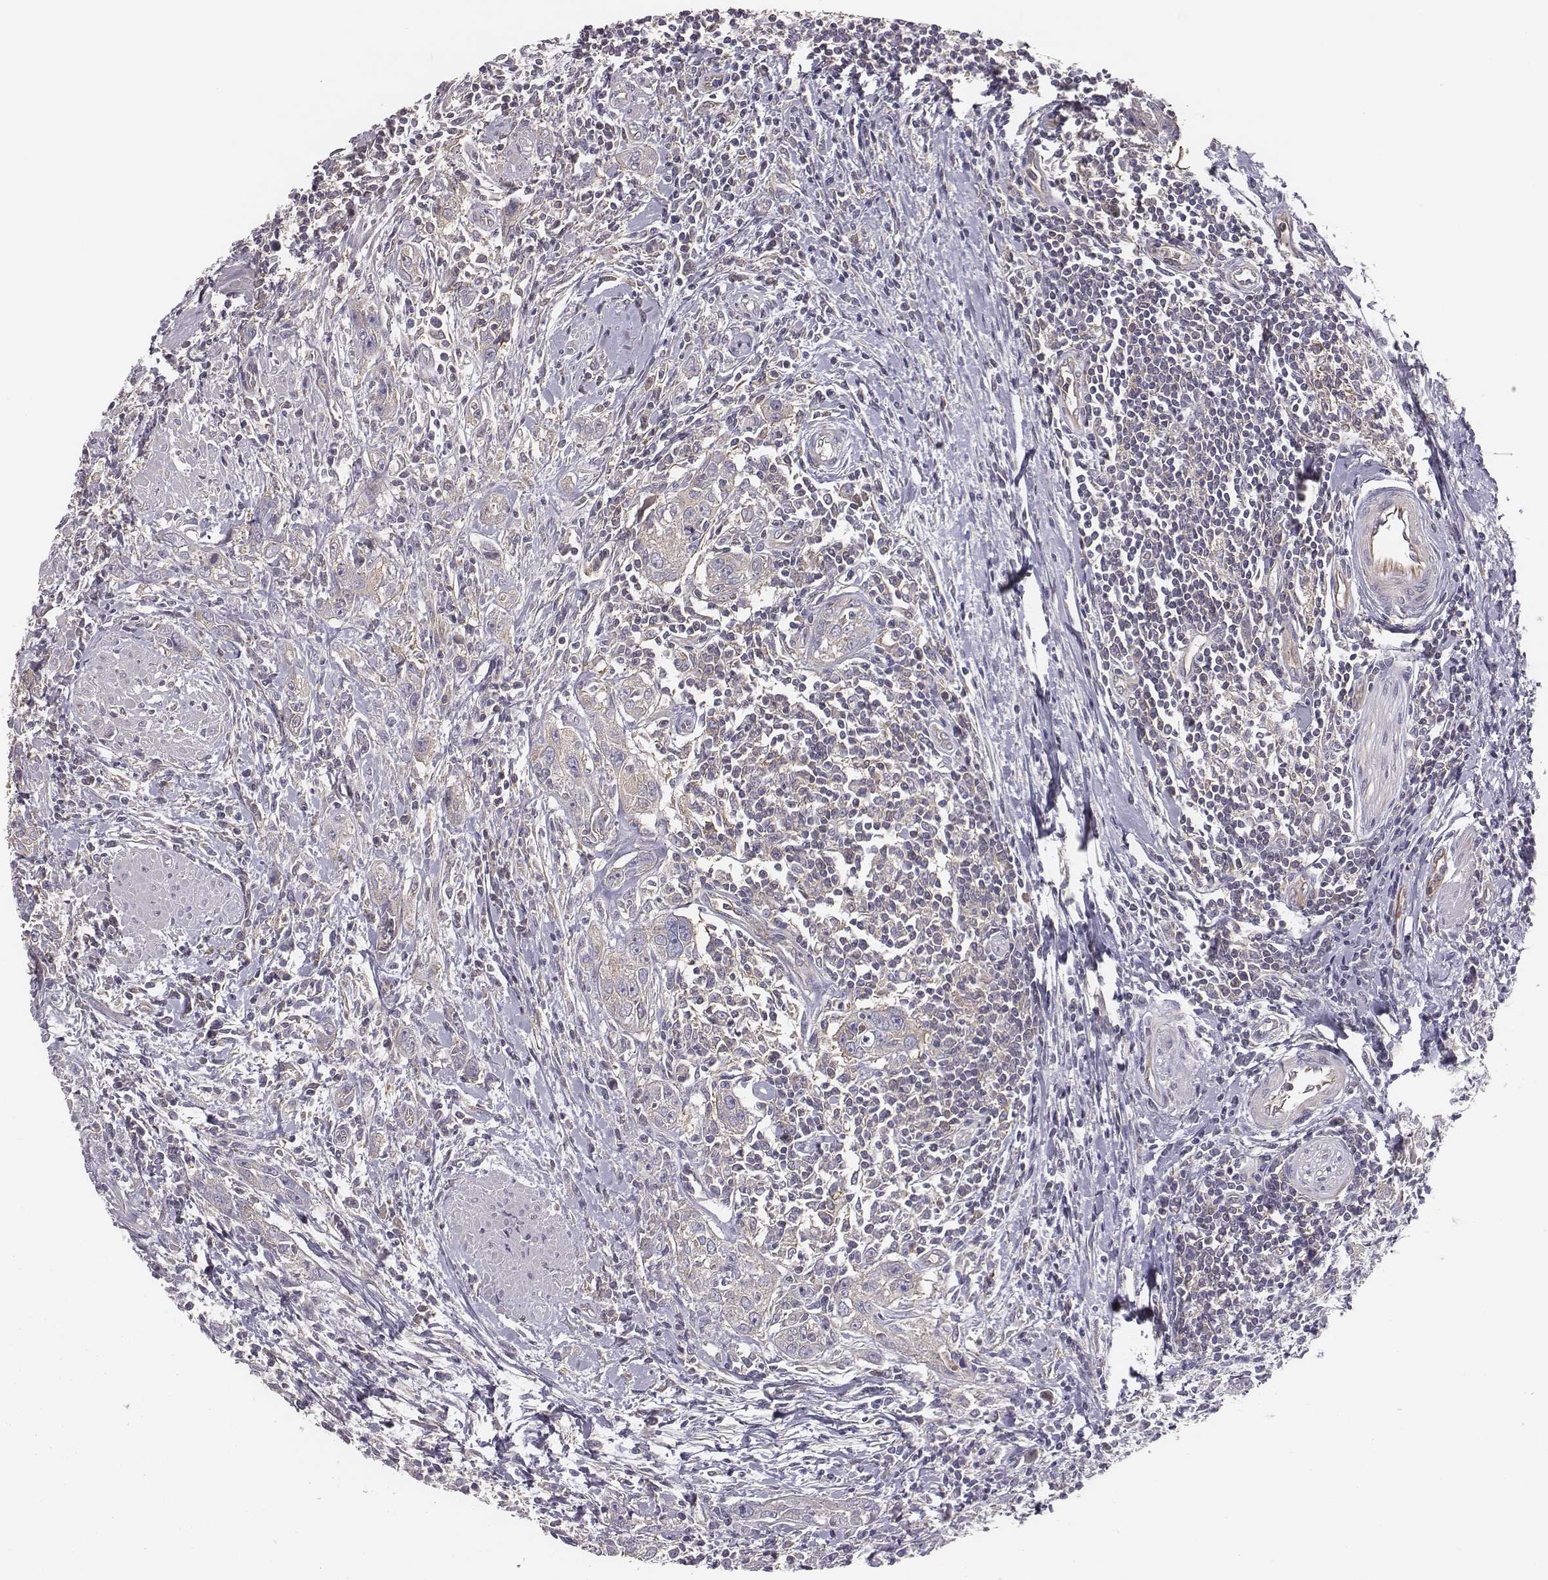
{"staining": {"intensity": "weak", "quantity": "25%-75%", "location": "cytoplasmic/membranous"}, "tissue": "urothelial cancer", "cell_type": "Tumor cells", "image_type": "cancer", "snomed": [{"axis": "morphology", "description": "Urothelial carcinoma, High grade"}, {"axis": "topography", "description": "Urinary bladder"}], "caption": "Tumor cells show weak cytoplasmic/membranous expression in about 25%-75% of cells in high-grade urothelial carcinoma.", "gene": "CAD", "patient": {"sex": "male", "age": 83}}